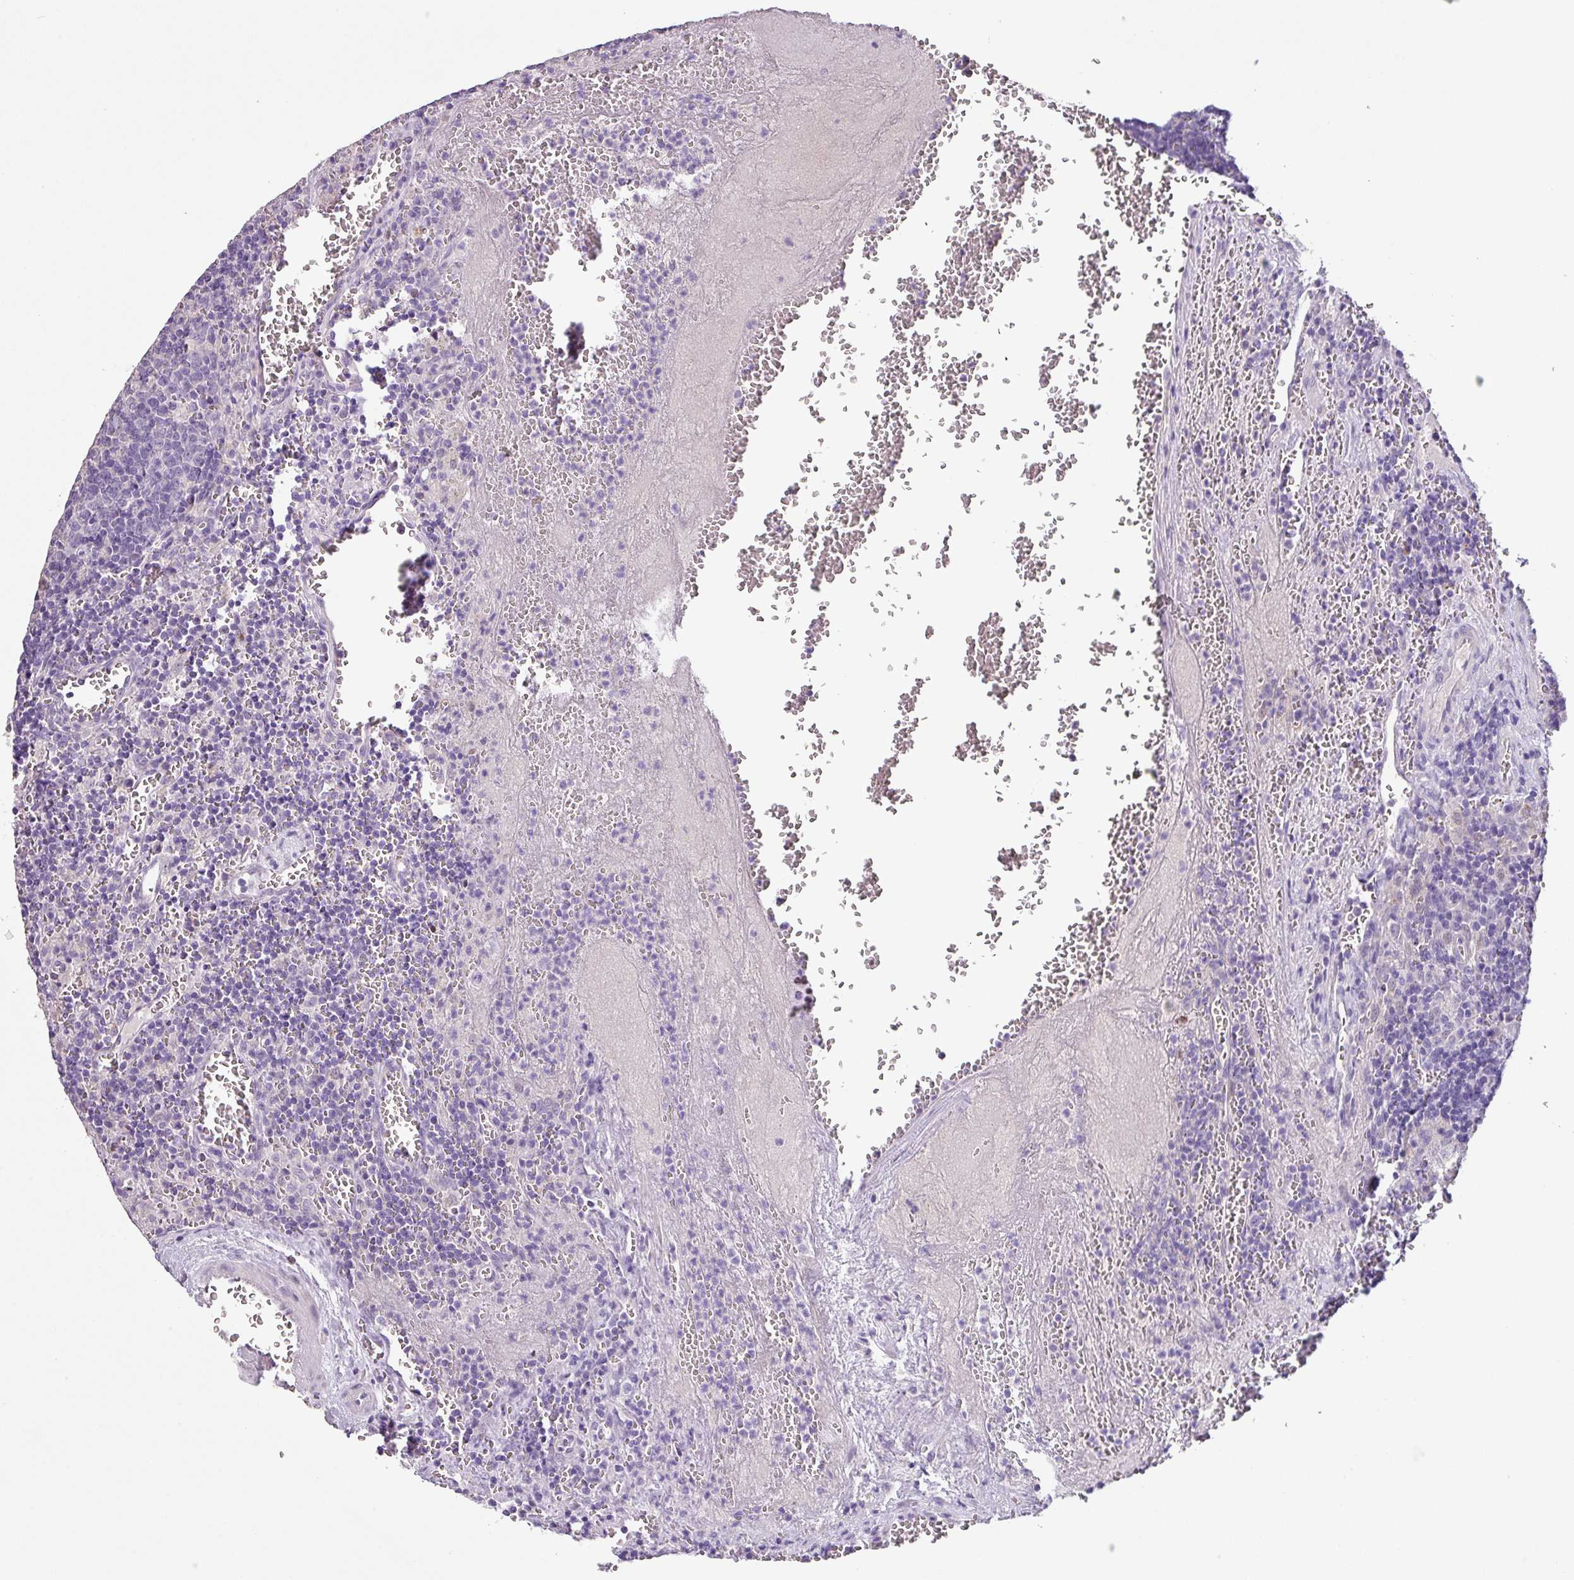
{"staining": {"intensity": "negative", "quantity": "none", "location": "none"}, "tissue": "lymph node", "cell_type": "Germinal center cells", "image_type": "normal", "snomed": [{"axis": "morphology", "description": "Normal tissue, NOS"}, {"axis": "topography", "description": "Lymph node"}], "caption": "Immunohistochemistry of unremarkable lymph node demonstrates no staining in germinal center cells. (Brightfield microscopy of DAB (3,3'-diaminobenzidine) immunohistochemistry (IHC) at high magnification).", "gene": "ZG16", "patient": {"sex": "male", "age": 50}}